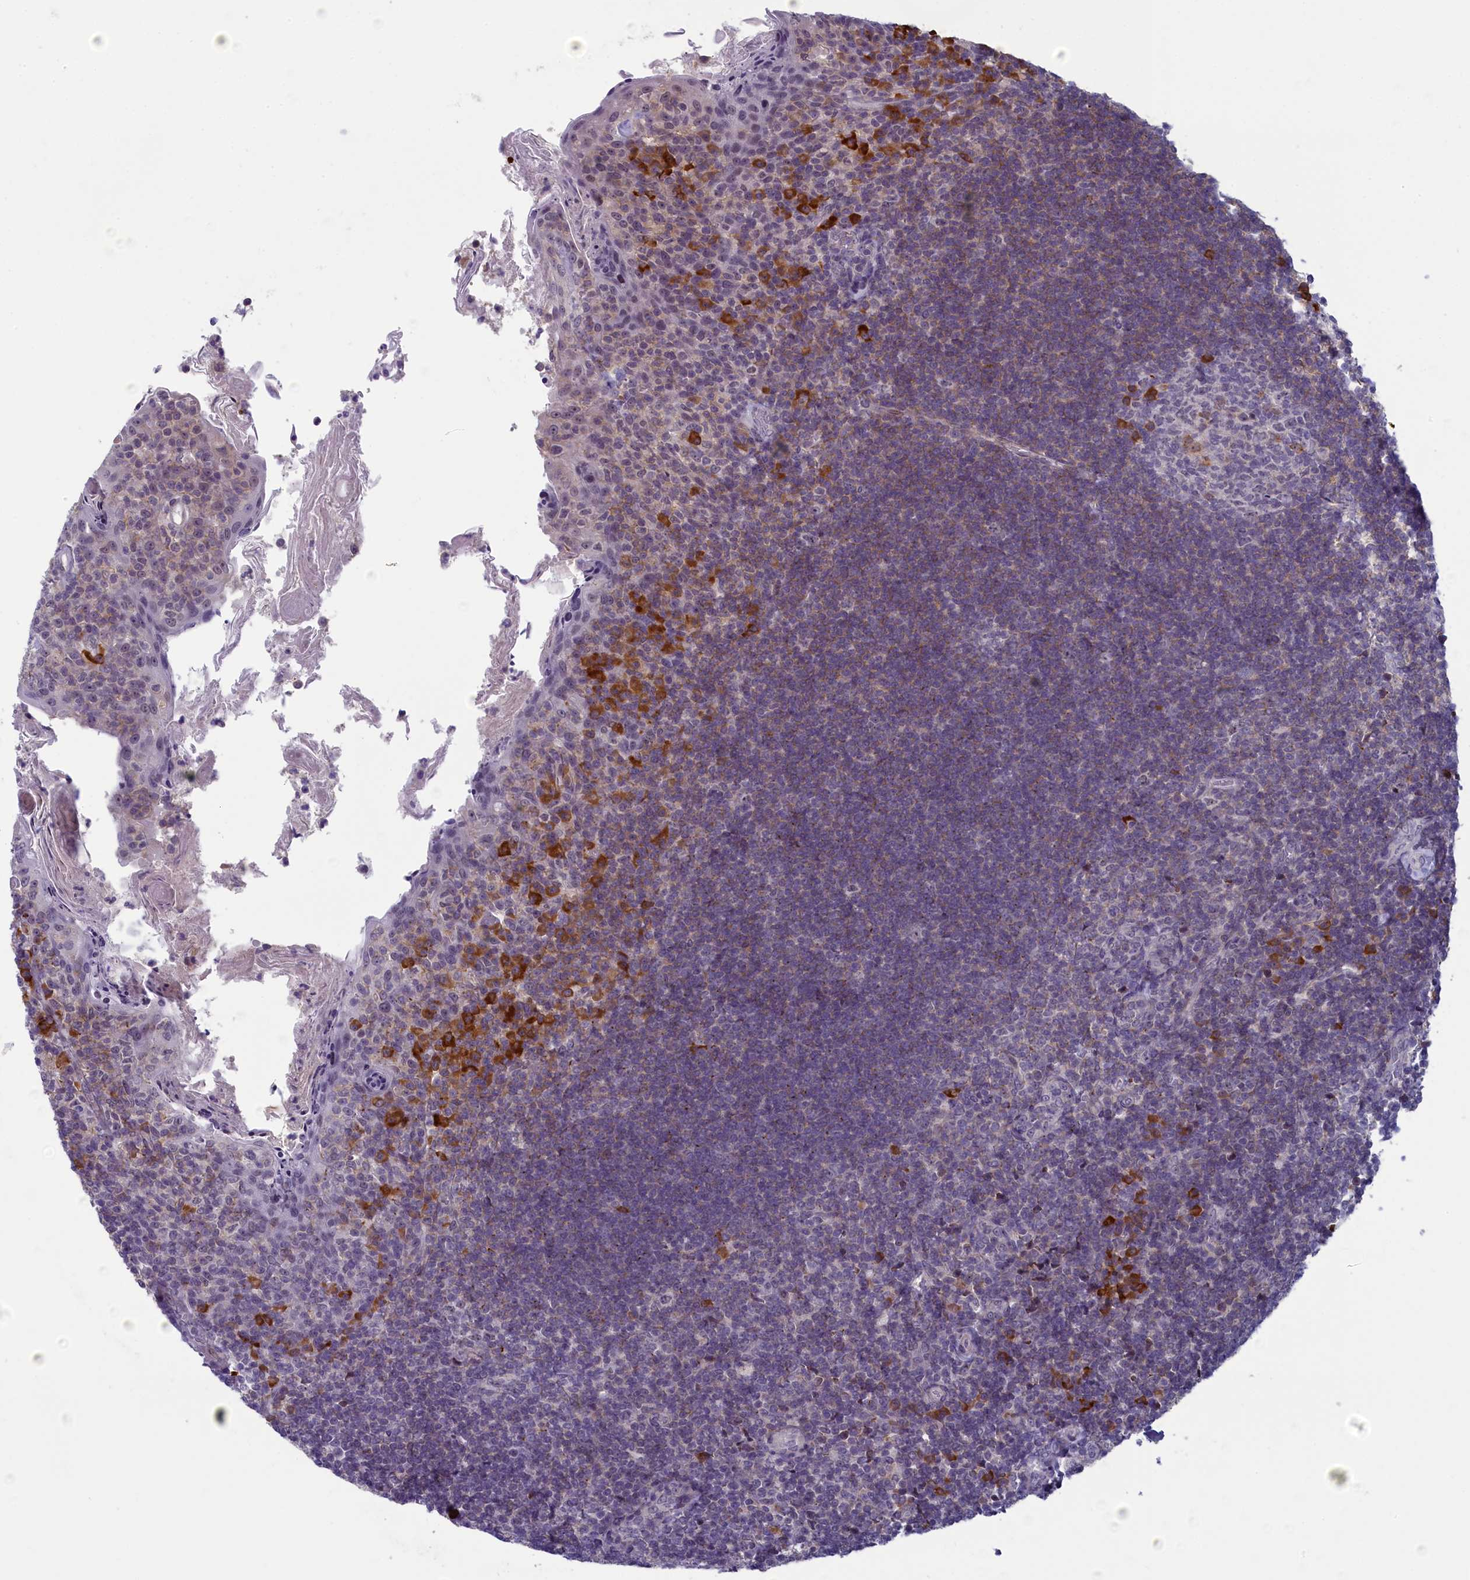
{"staining": {"intensity": "moderate", "quantity": "<25%", "location": "cytoplasmic/membranous"}, "tissue": "tonsil", "cell_type": "Germinal center cells", "image_type": "normal", "snomed": [{"axis": "morphology", "description": "Normal tissue, NOS"}, {"axis": "topography", "description": "Tonsil"}], "caption": "The photomicrograph shows immunohistochemical staining of unremarkable tonsil. There is moderate cytoplasmic/membranous expression is appreciated in approximately <25% of germinal center cells. The staining was performed using DAB, with brown indicating positive protein expression. Nuclei are stained blue with hematoxylin.", "gene": "CNEP1R1", "patient": {"sex": "female", "age": 10}}